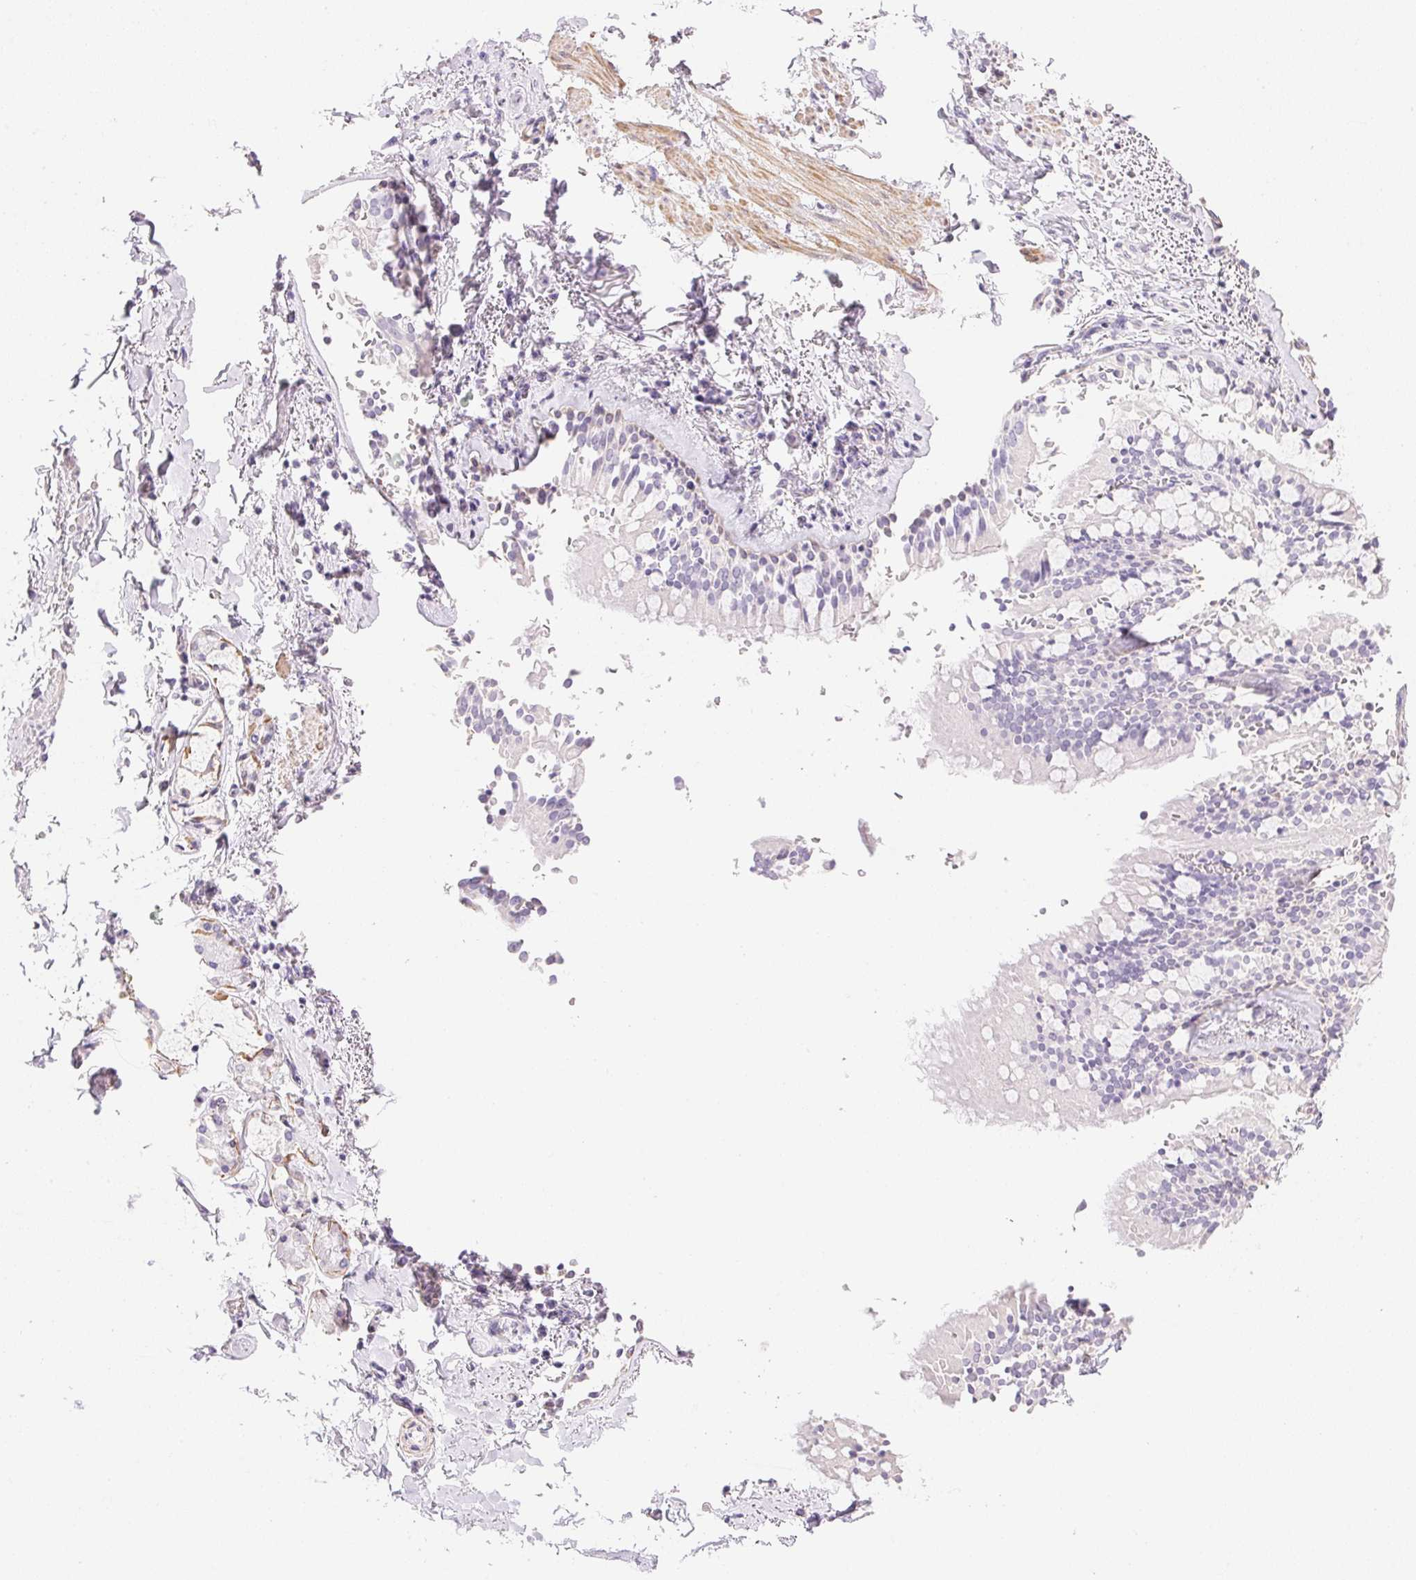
{"staining": {"intensity": "negative", "quantity": "none", "location": "none"}, "tissue": "soft tissue", "cell_type": "Fibroblasts", "image_type": "normal", "snomed": [{"axis": "morphology", "description": "Normal tissue, NOS"}, {"axis": "topography", "description": "Cartilage tissue"}, {"axis": "topography", "description": "Bronchus"}, {"axis": "topography", "description": "Peripheral nerve tissue"}], "caption": "Immunohistochemical staining of unremarkable soft tissue demonstrates no significant staining in fibroblasts.", "gene": "KCNE2", "patient": {"sex": "male", "age": 67}}